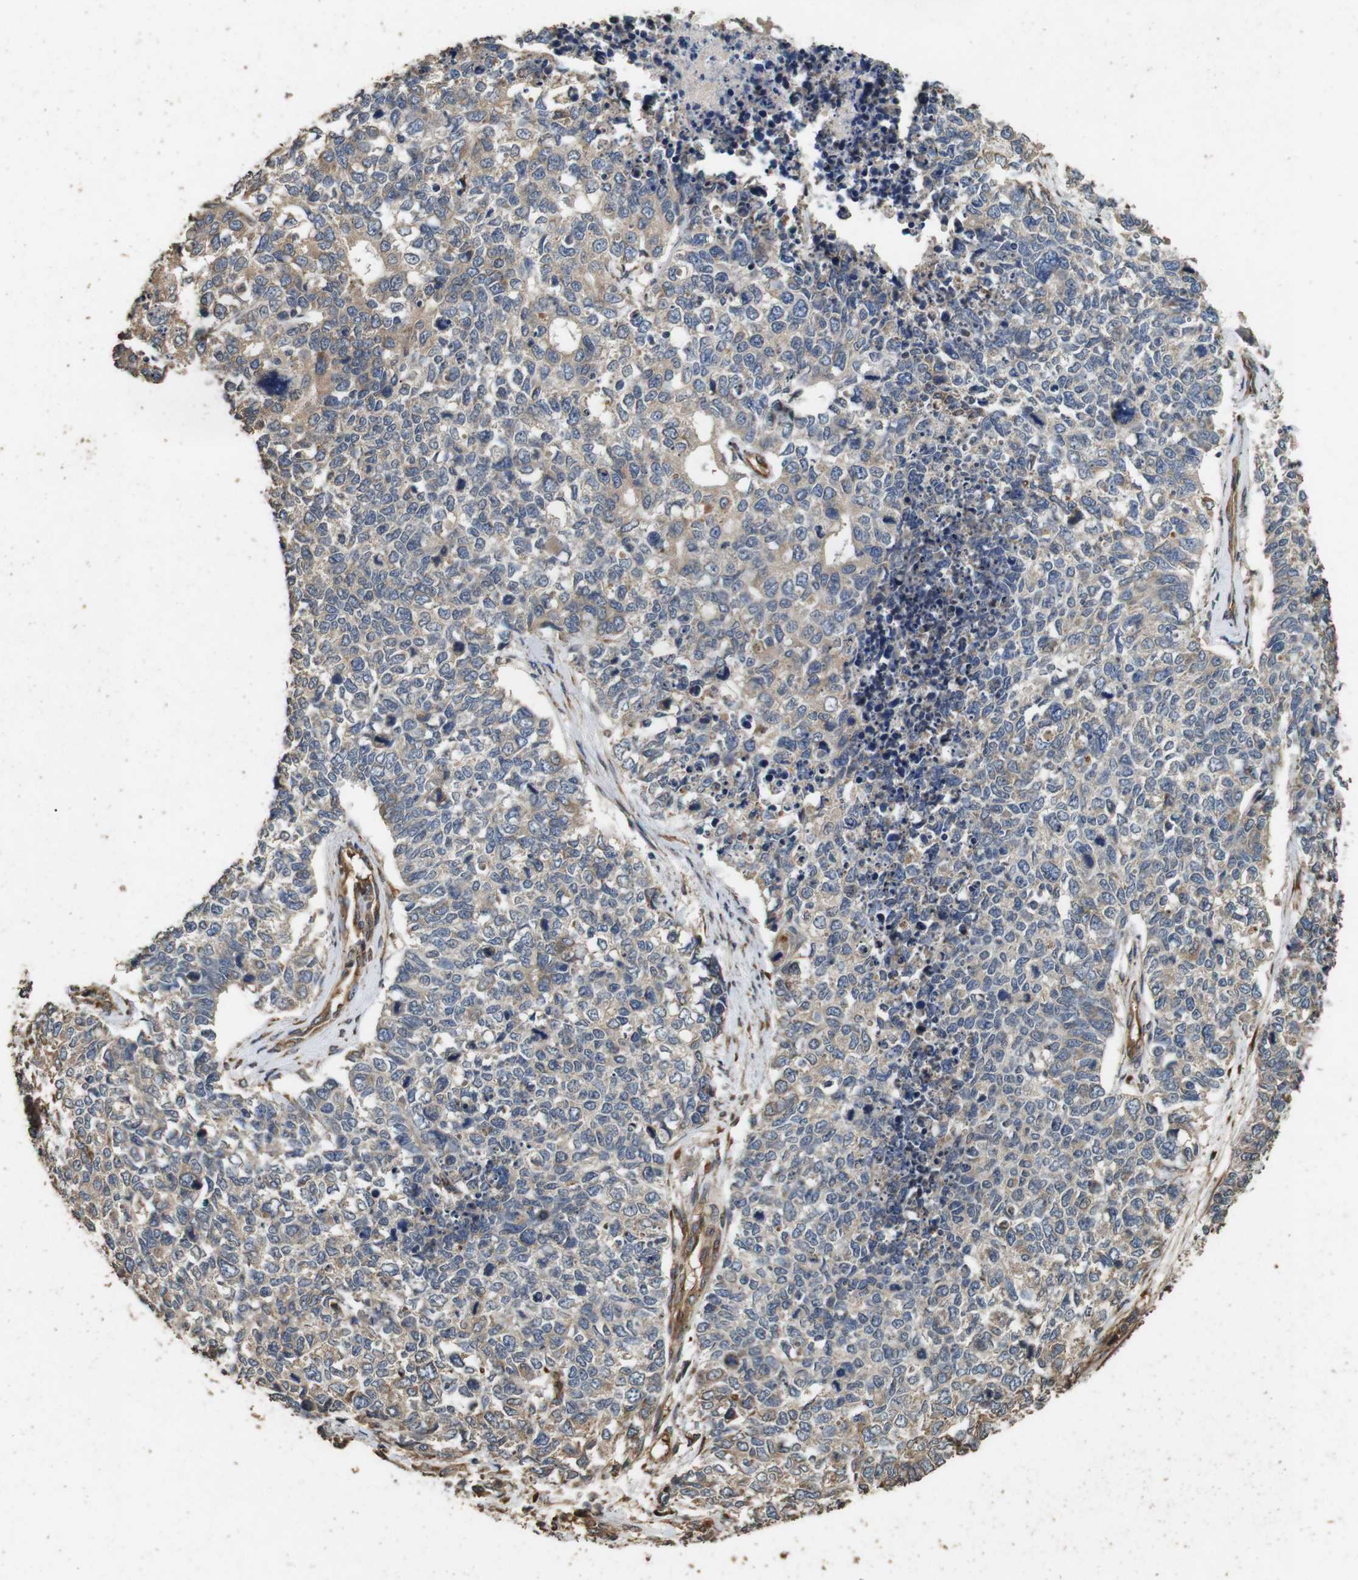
{"staining": {"intensity": "weak", "quantity": ">75%", "location": "cytoplasmic/membranous"}, "tissue": "cervical cancer", "cell_type": "Tumor cells", "image_type": "cancer", "snomed": [{"axis": "morphology", "description": "Squamous cell carcinoma, NOS"}, {"axis": "topography", "description": "Cervix"}], "caption": "Human cervical cancer stained with a protein marker reveals weak staining in tumor cells.", "gene": "CNPY4", "patient": {"sex": "female", "age": 63}}